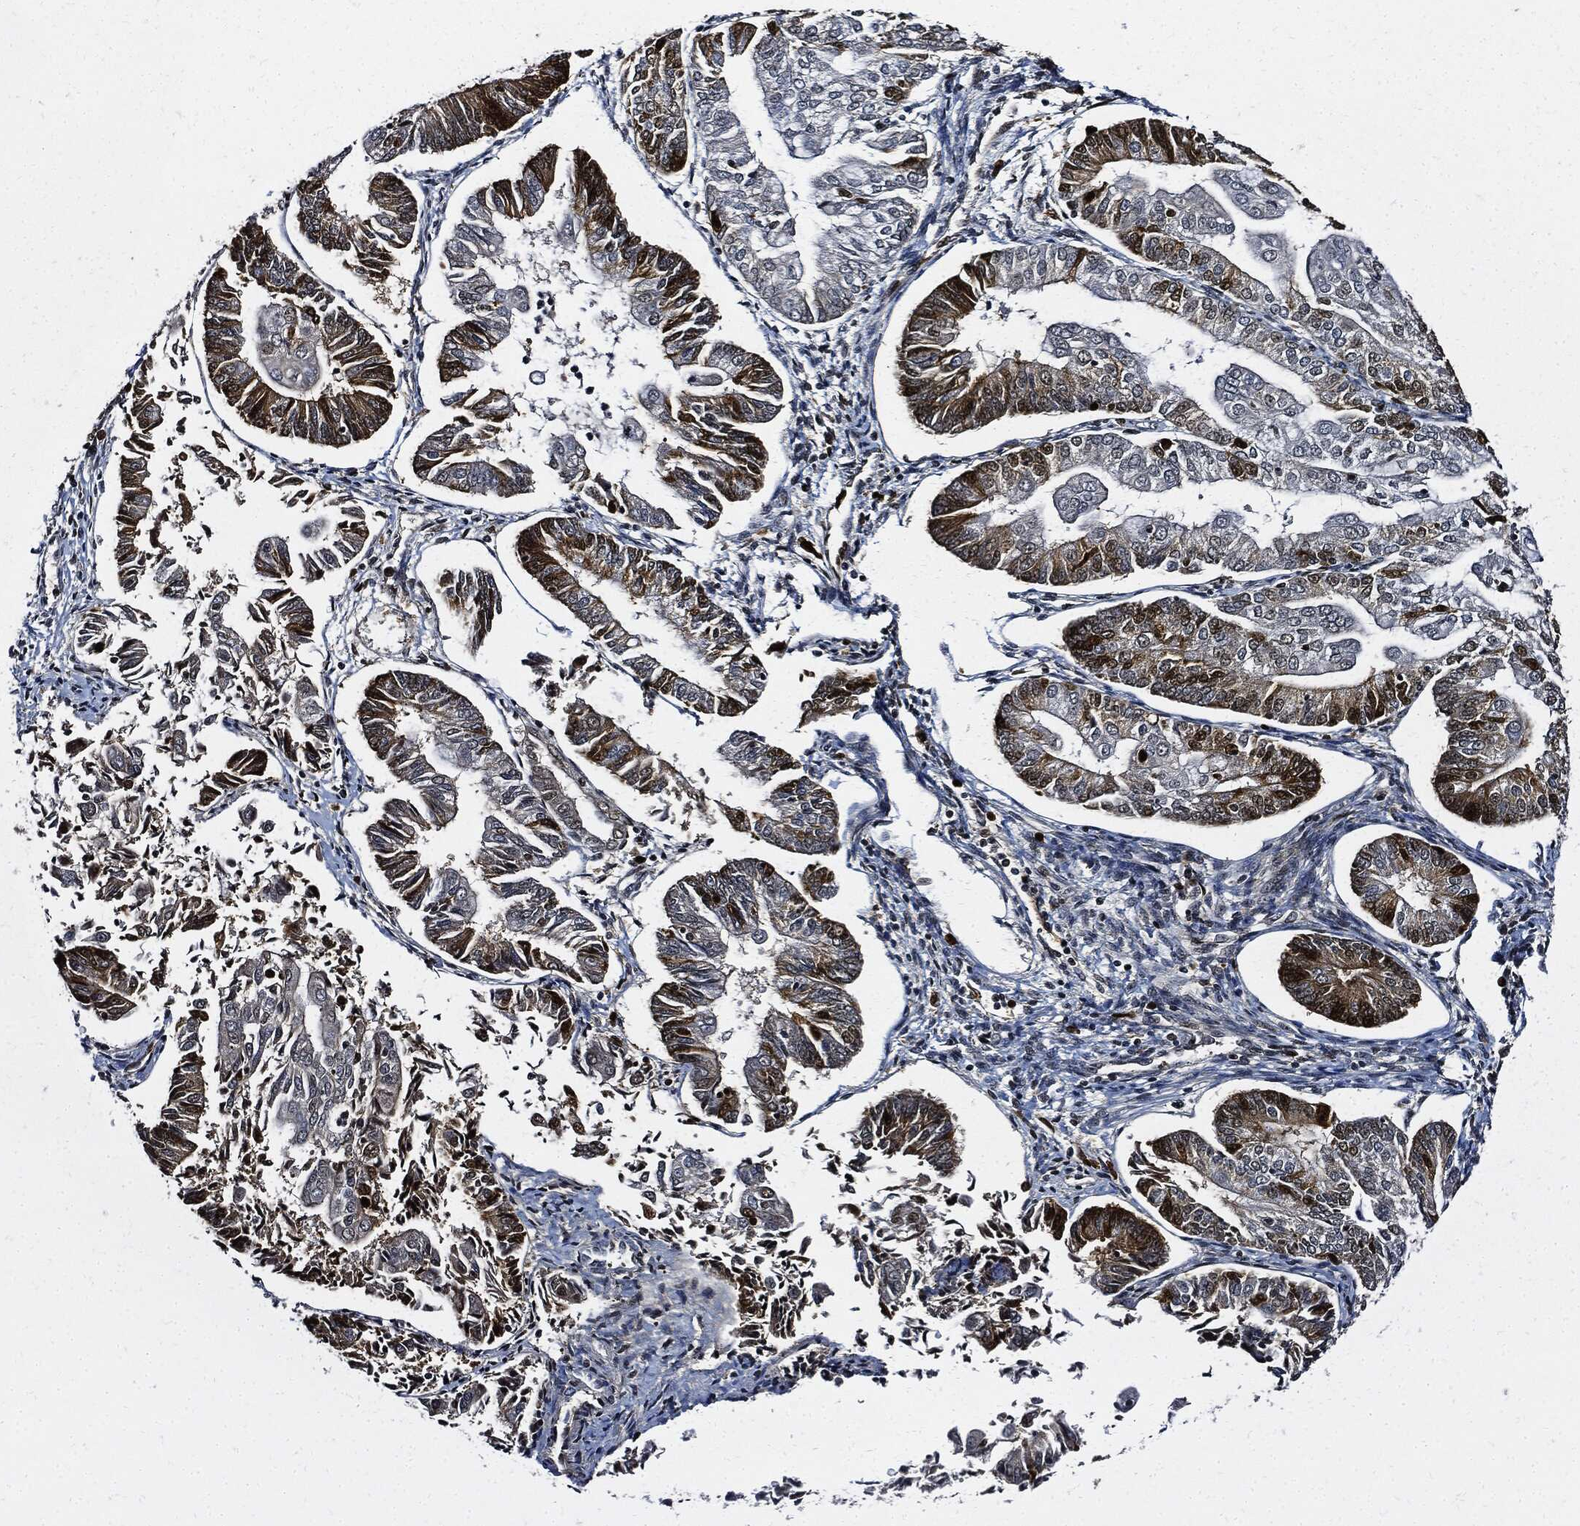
{"staining": {"intensity": "strong", "quantity": "25%-75%", "location": "cytoplasmic/membranous,nuclear"}, "tissue": "endometrial cancer", "cell_type": "Tumor cells", "image_type": "cancer", "snomed": [{"axis": "morphology", "description": "Adenocarcinoma, NOS"}, {"axis": "topography", "description": "Endometrium"}], "caption": "Immunohistochemical staining of human adenocarcinoma (endometrial) shows strong cytoplasmic/membranous and nuclear protein positivity in about 25%-75% of tumor cells.", "gene": "PCNA", "patient": {"sex": "female", "age": 56}}